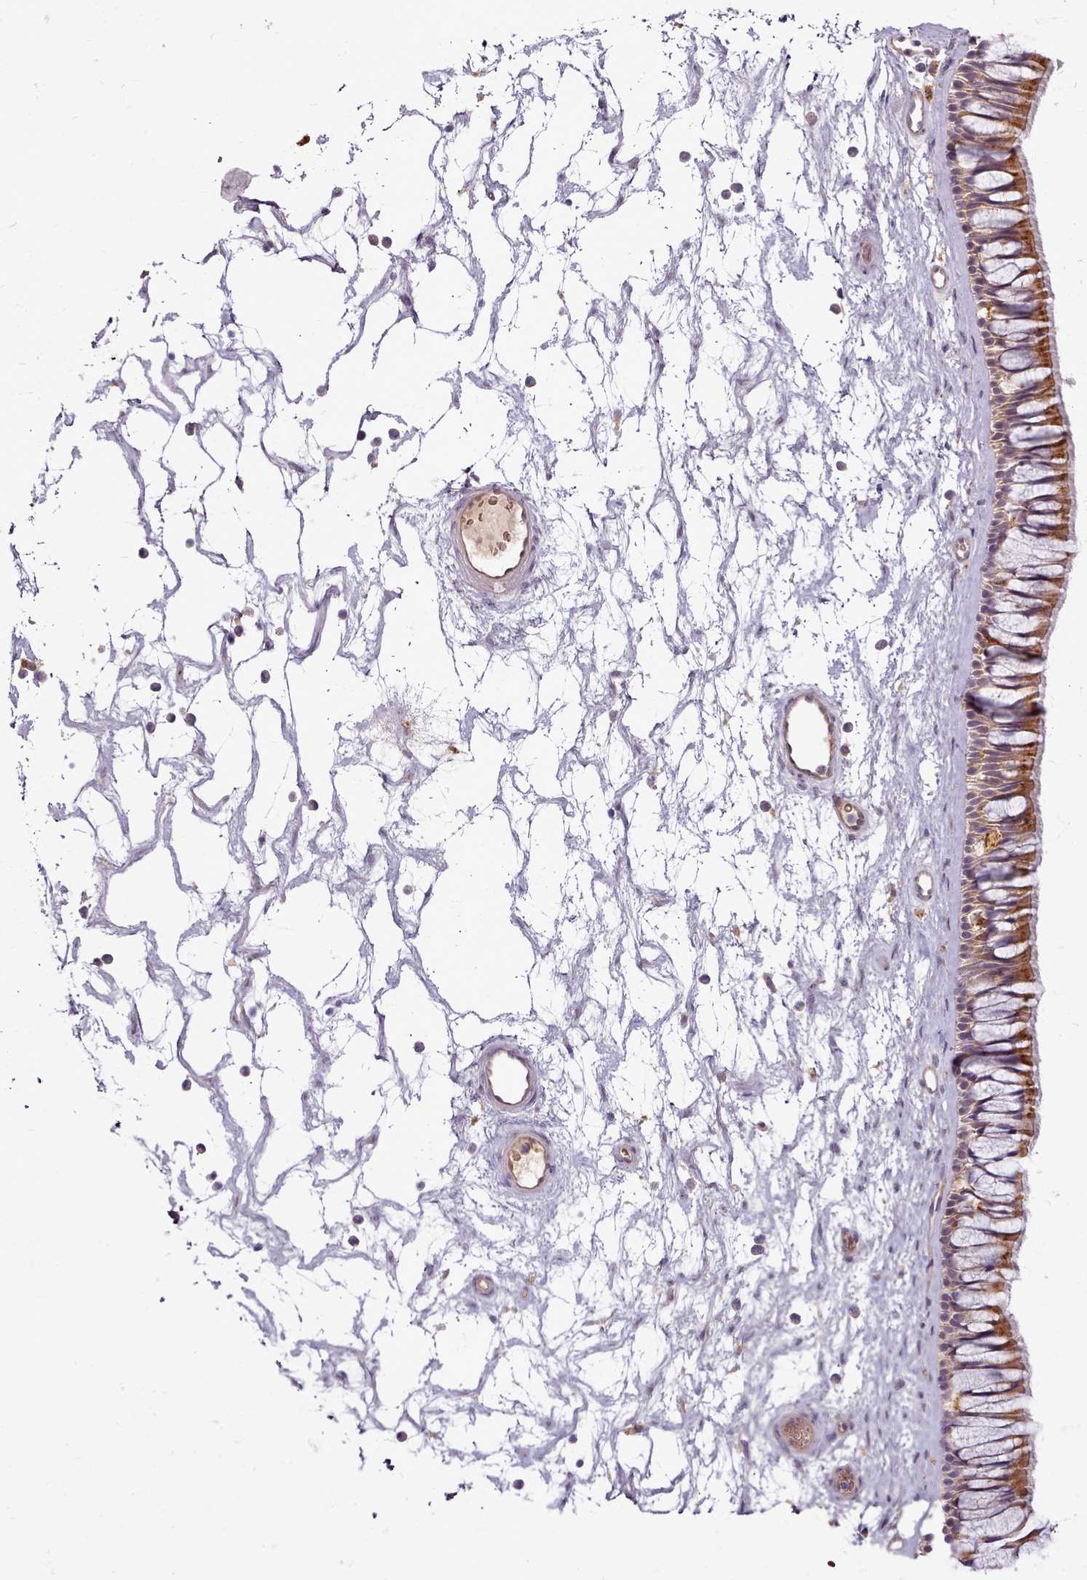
{"staining": {"intensity": "moderate", "quantity": "25%-75%", "location": "cytoplasmic/membranous"}, "tissue": "nasopharynx", "cell_type": "Respiratory epithelial cells", "image_type": "normal", "snomed": [{"axis": "morphology", "description": "Normal tissue, NOS"}, {"axis": "topography", "description": "Nasopharynx"}], "caption": "DAB immunohistochemical staining of benign human nasopharynx shows moderate cytoplasmic/membranous protein positivity in approximately 25%-75% of respiratory epithelial cells.", "gene": "C1QTNF5", "patient": {"sex": "male", "age": 64}}